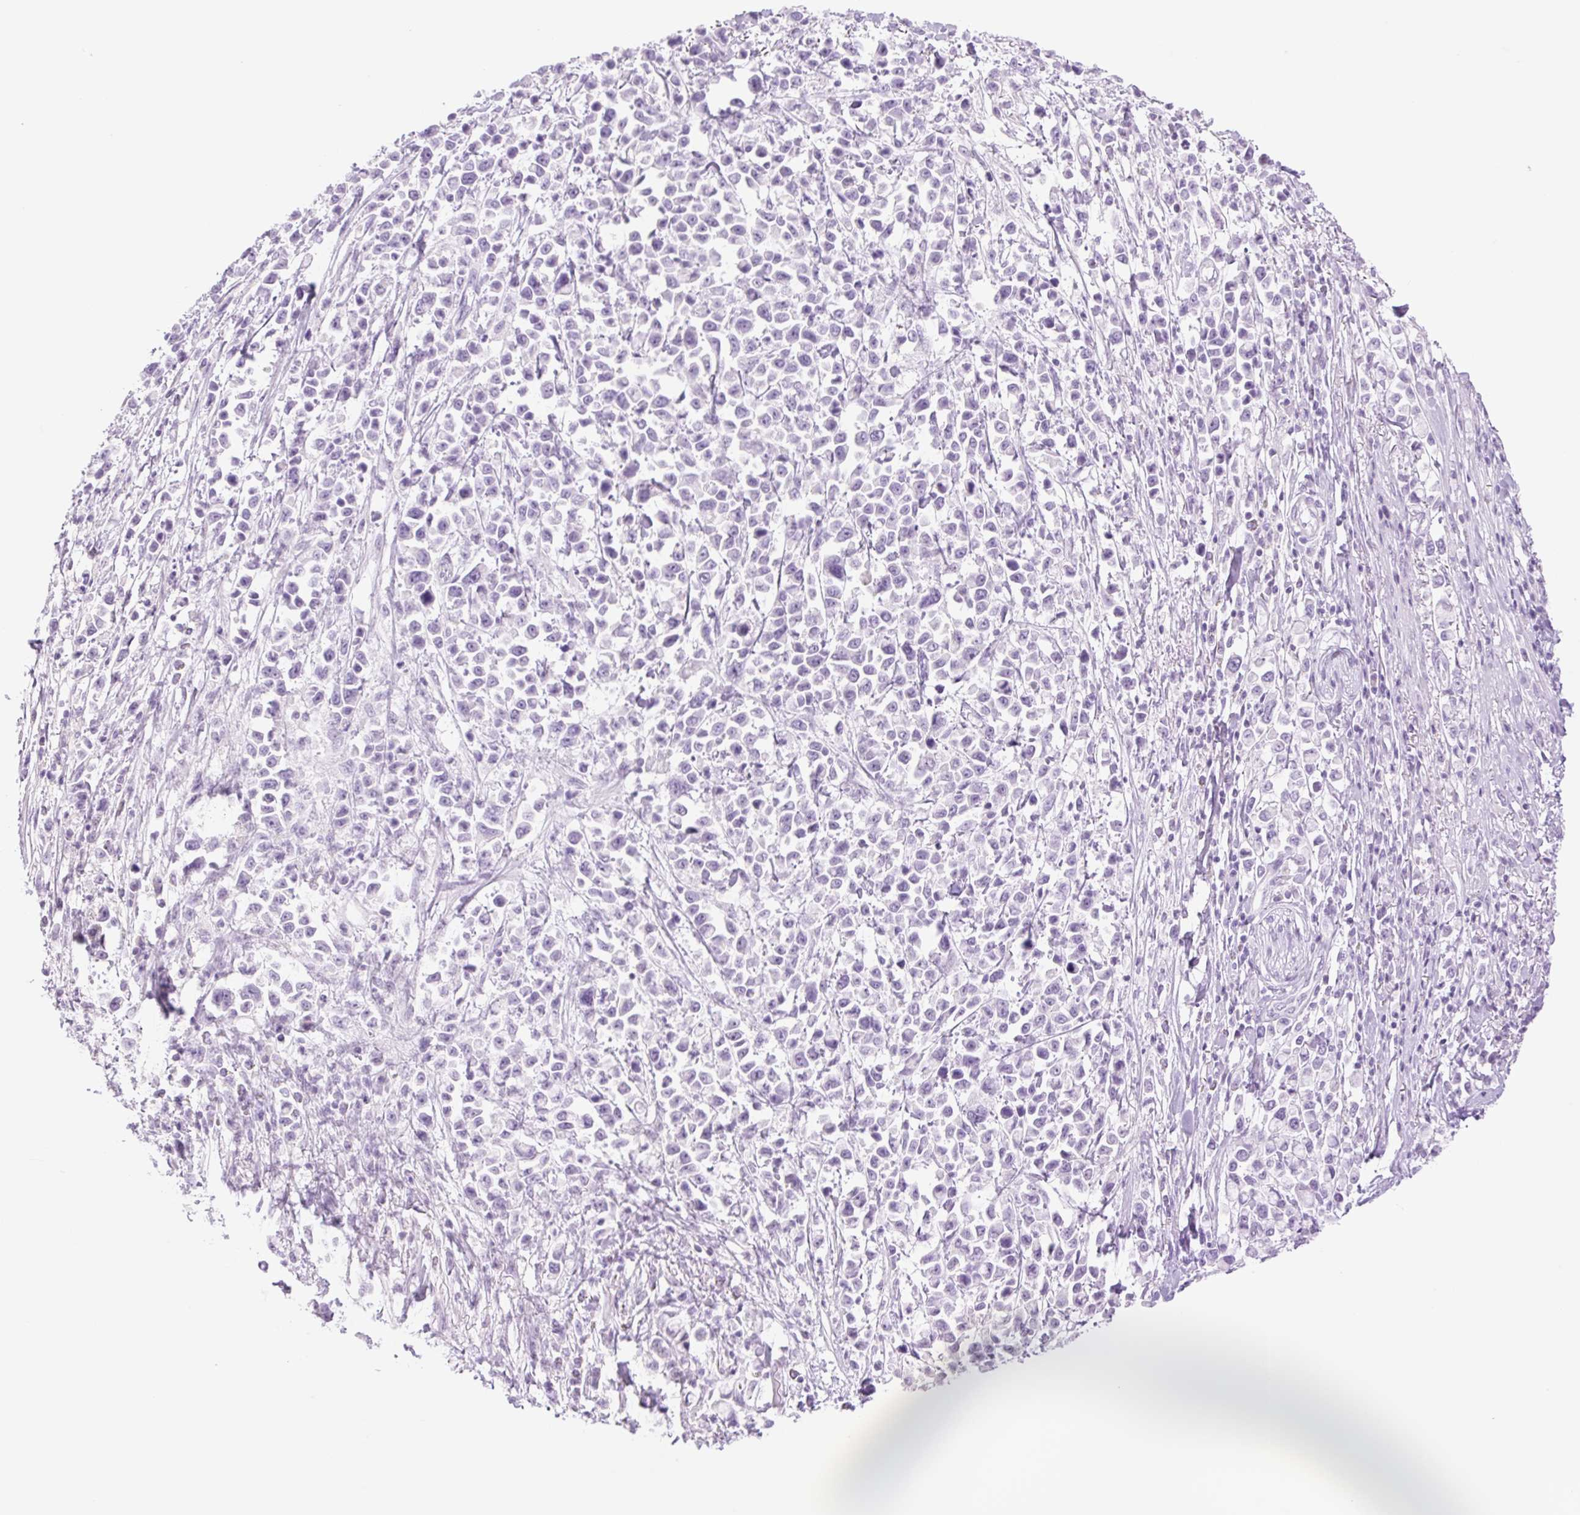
{"staining": {"intensity": "negative", "quantity": "none", "location": "none"}, "tissue": "stomach cancer", "cell_type": "Tumor cells", "image_type": "cancer", "snomed": [{"axis": "morphology", "description": "Adenocarcinoma, NOS"}, {"axis": "topography", "description": "Stomach"}], "caption": "There is no significant staining in tumor cells of stomach cancer (adenocarcinoma).", "gene": "TBX15", "patient": {"sex": "female", "age": 81}}